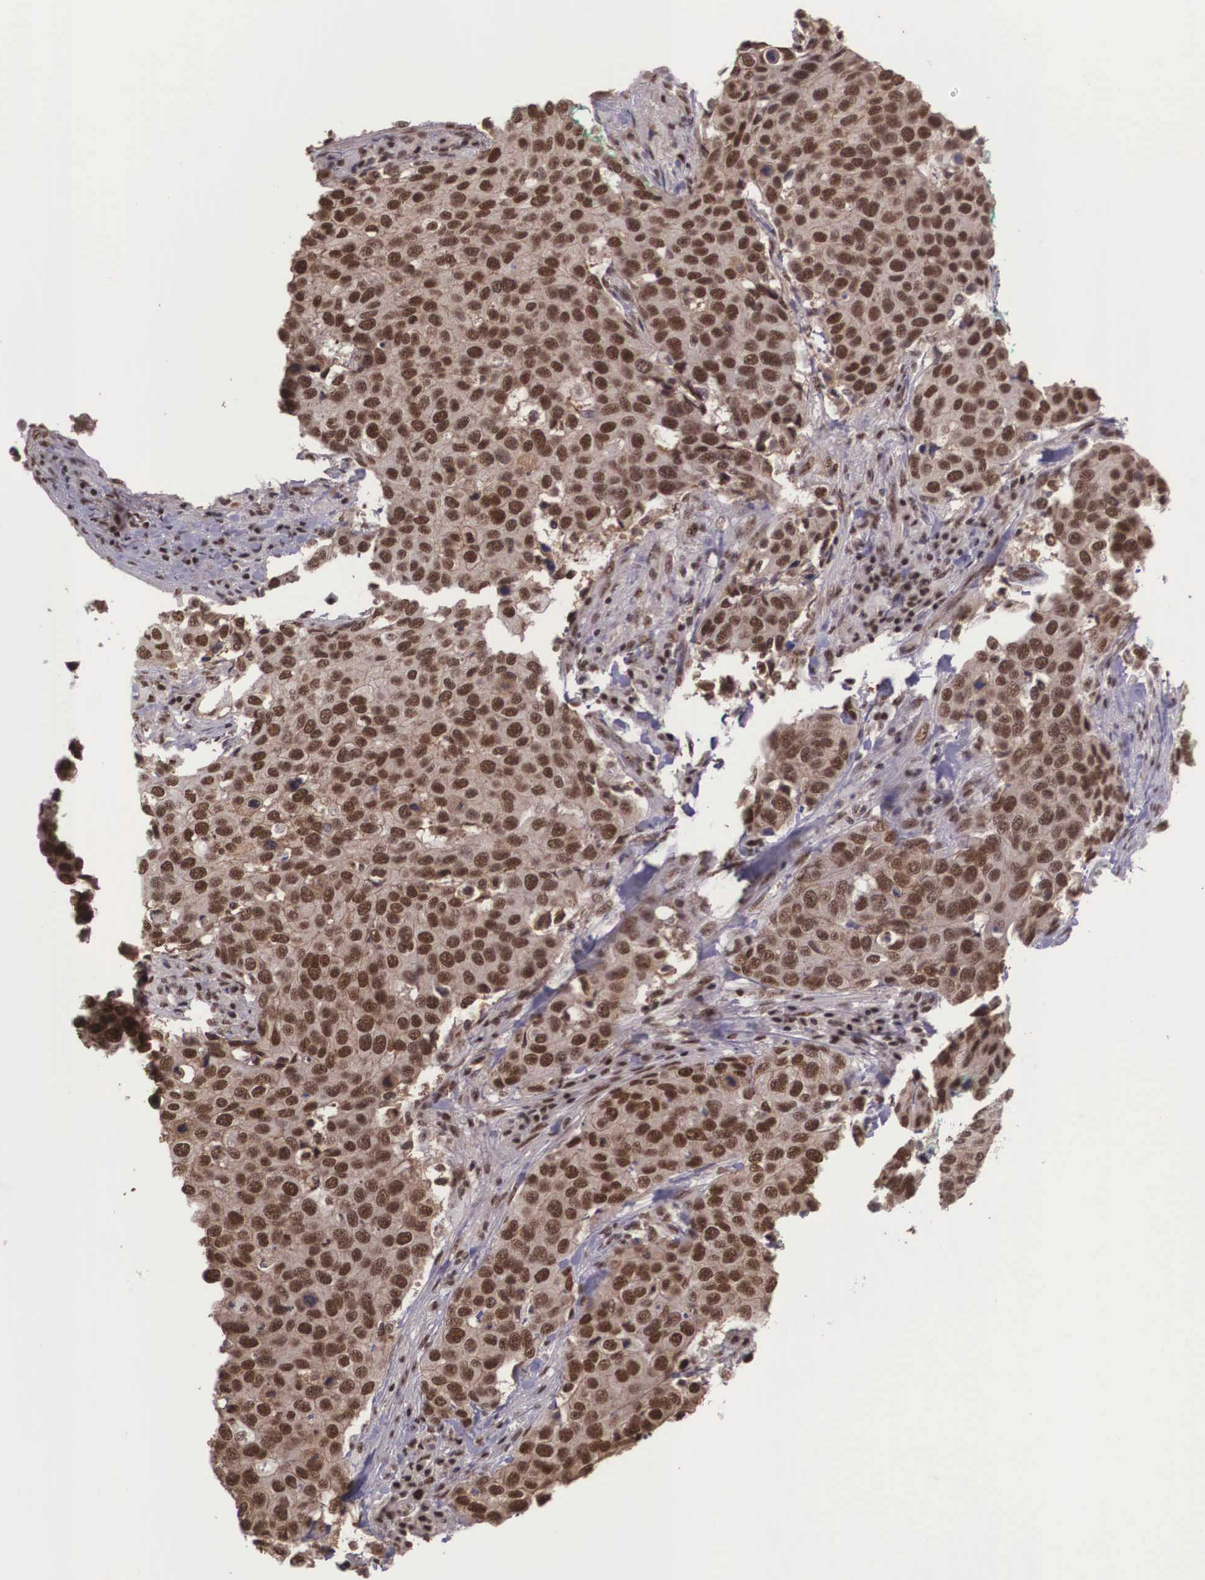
{"staining": {"intensity": "strong", "quantity": ">75%", "location": "cytoplasmic/membranous,nuclear"}, "tissue": "cervical cancer", "cell_type": "Tumor cells", "image_type": "cancer", "snomed": [{"axis": "morphology", "description": "Squamous cell carcinoma, NOS"}, {"axis": "topography", "description": "Cervix"}], "caption": "Brown immunohistochemical staining in squamous cell carcinoma (cervical) demonstrates strong cytoplasmic/membranous and nuclear staining in approximately >75% of tumor cells.", "gene": "POLR2F", "patient": {"sex": "female", "age": 54}}